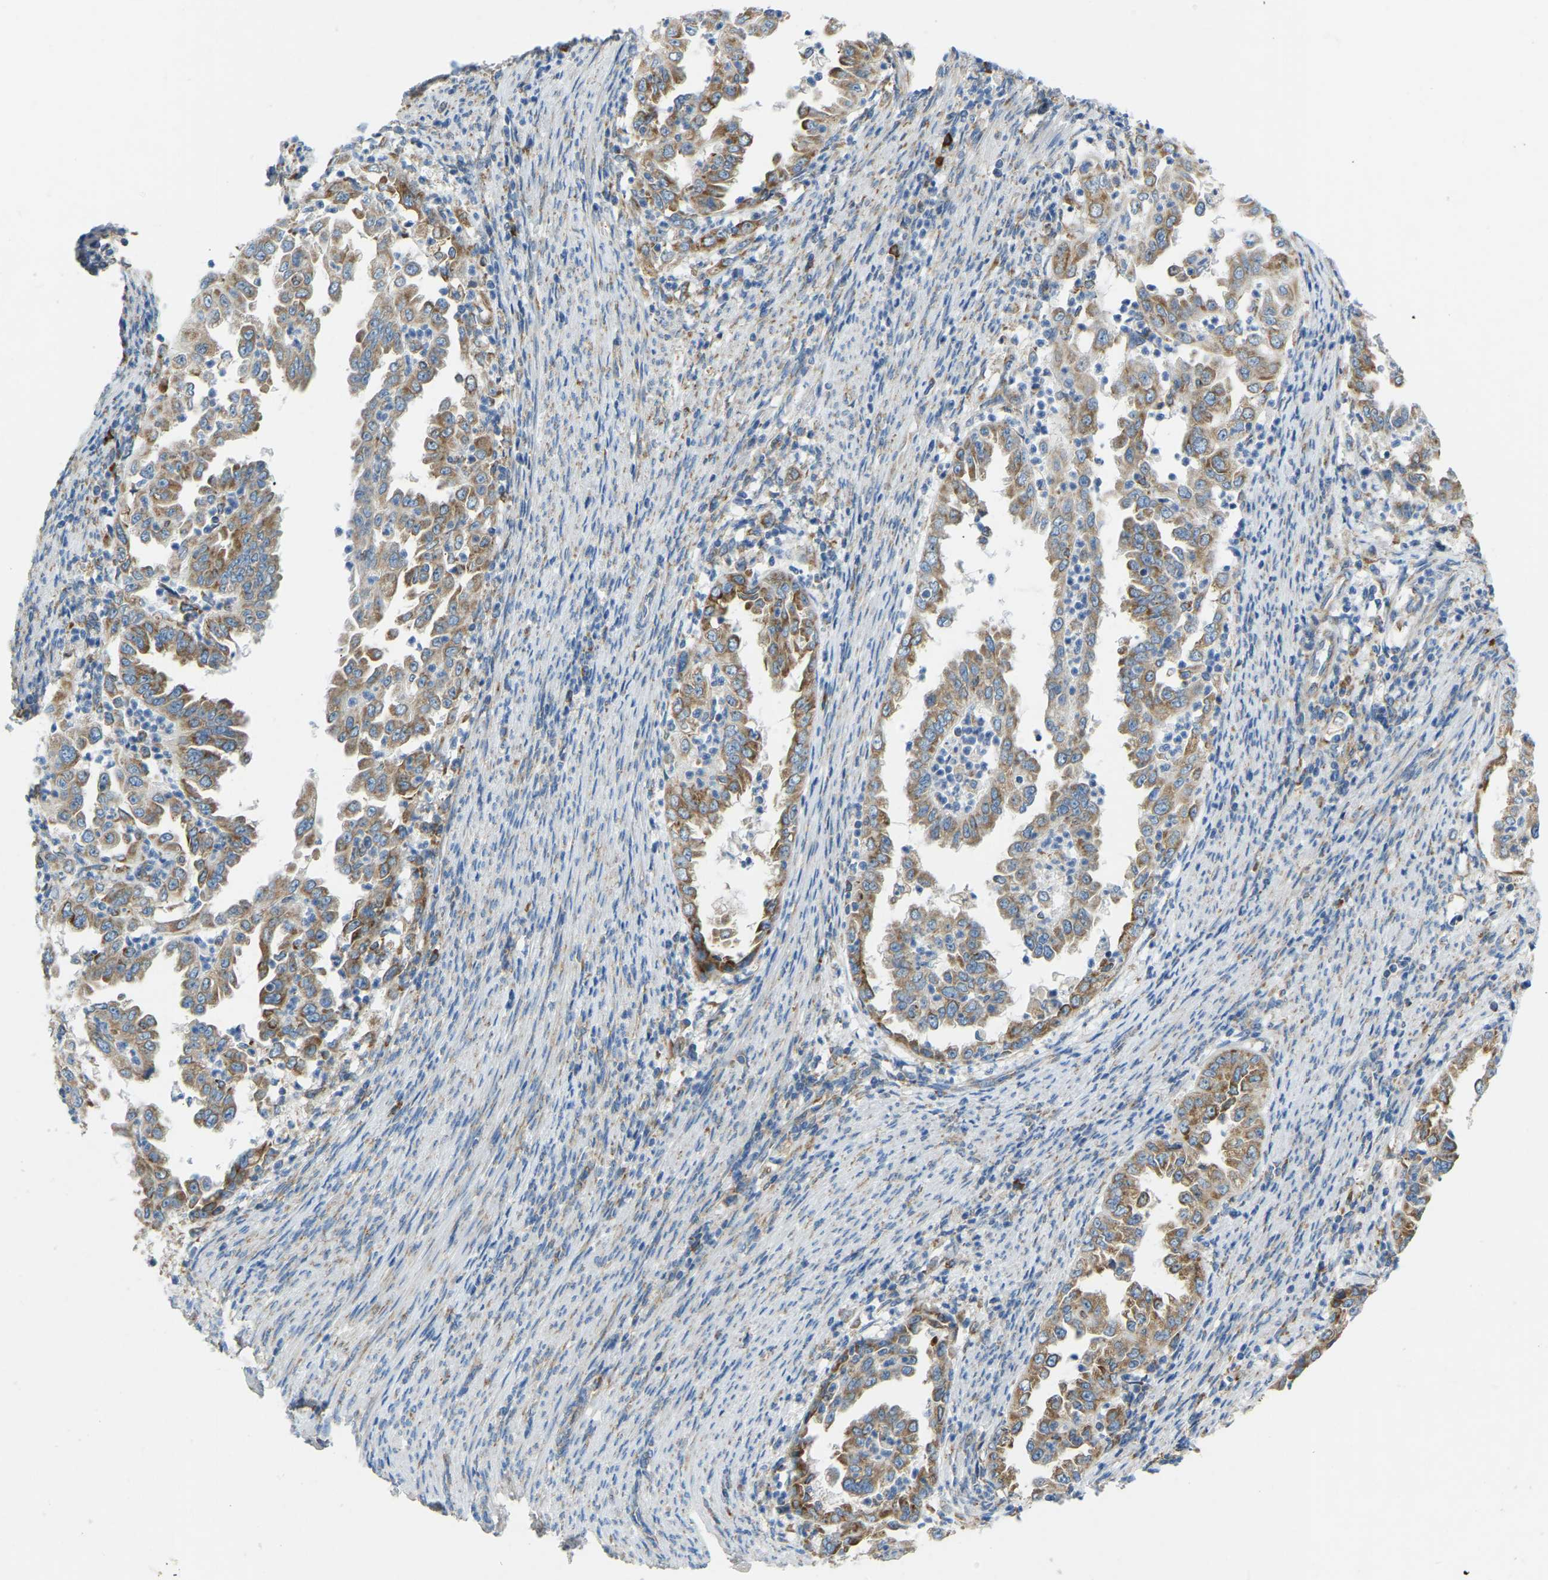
{"staining": {"intensity": "moderate", "quantity": ">75%", "location": "cytoplasmic/membranous"}, "tissue": "endometrial cancer", "cell_type": "Tumor cells", "image_type": "cancer", "snomed": [{"axis": "morphology", "description": "Adenocarcinoma, NOS"}, {"axis": "topography", "description": "Endometrium"}], "caption": "Adenocarcinoma (endometrial) stained with a protein marker displays moderate staining in tumor cells.", "gene": "SND1", "patient": {"sex": "female", "age": 85}}